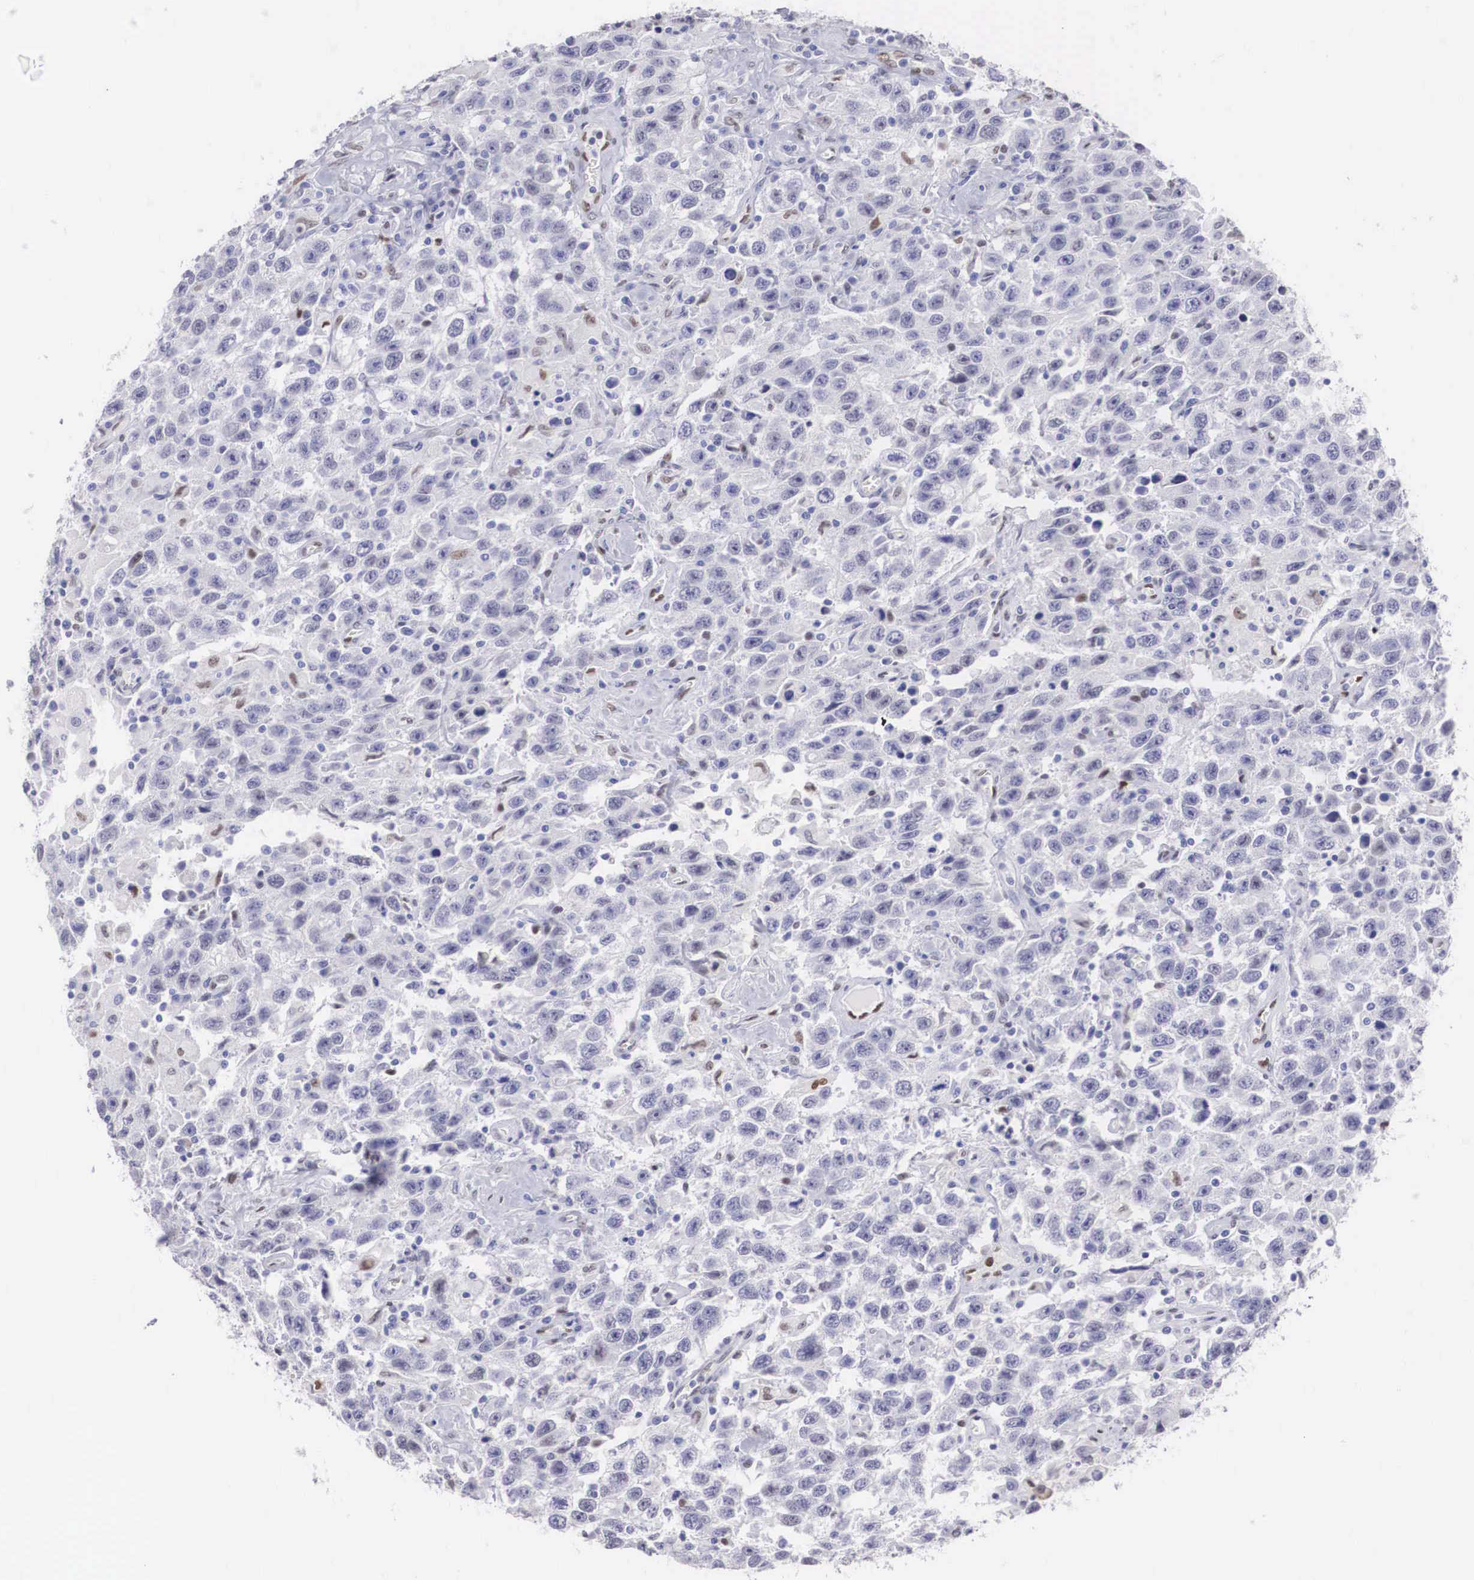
{"staining": {"intensity": "weak", "quantity": "<25%", "location": "nuclear"}, "tissue": "testis cancer", "cell_type": "Tumor cells", "image_type": "cancer", "snomed": [{"axis": "morphology", "description": "Seminoma, NOS"}, {"axis": "topography", "description": "Testis"}], "caption": "There is no significant positivity in tumor cells of seminoma (testis). (DAB (3,3'-diaminobenzidine) immunohistochemistry with hematoxylin counter stain).", "gene": "HMGN5", "patient": {"sex": "male", "age": 41}}